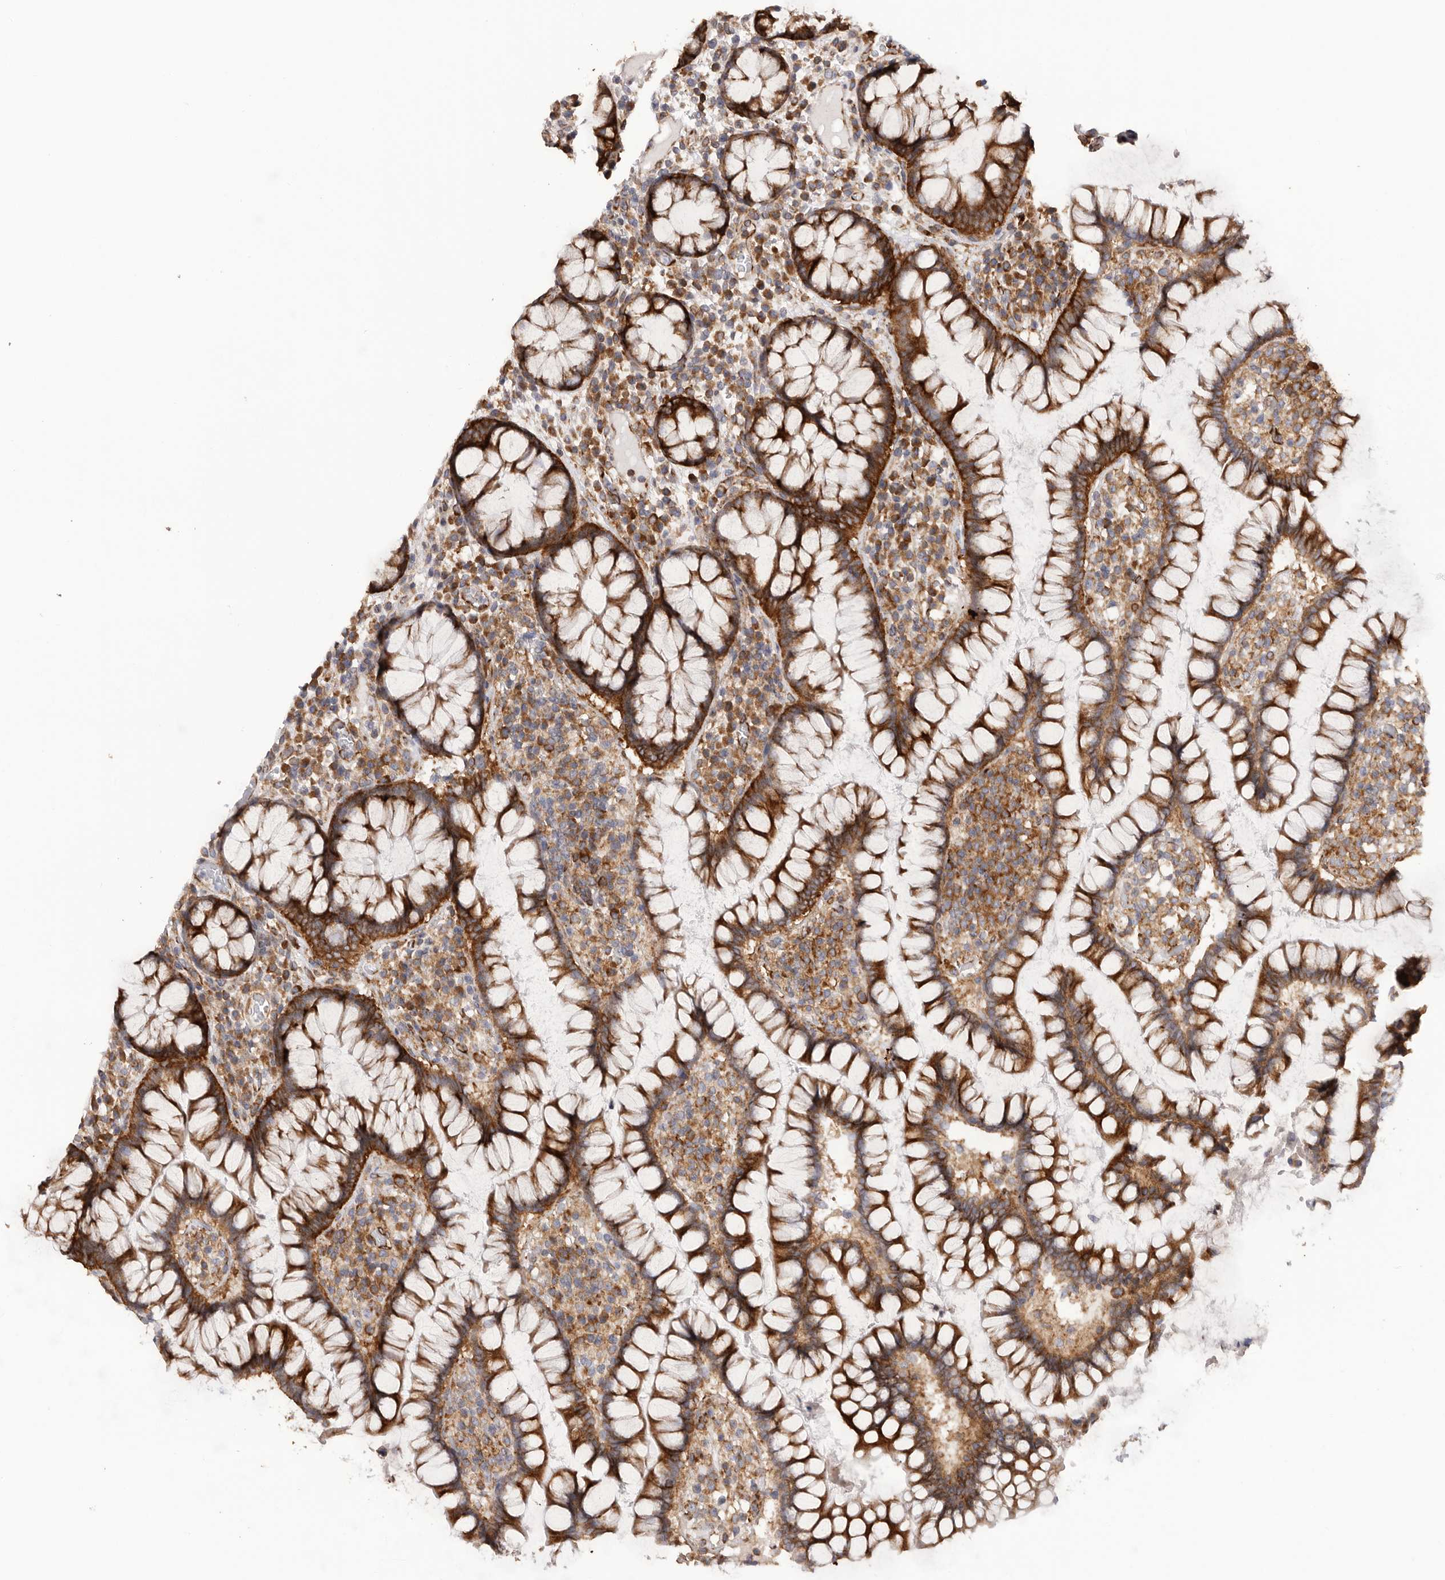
{"staining": {"intensity": "moderate", "quantity": ">75%", "location": "cytoplasmic/membranous"}, "tissue": "colon", "cell_type": "Endothelial cells", "image_type": "normal", "snomed": [{"axis": "morphology", "description": "Normal tissue, NOS"}, {"axis": "topography", "description": "Colon"}], "caption": "Protein staining displays moderate cytoplasmic/membranous positivity in about >75% of endothelial cells in unremarkable colon.", "gene": "SERBP1", "patient": {"sex": "female", "age": 79}}